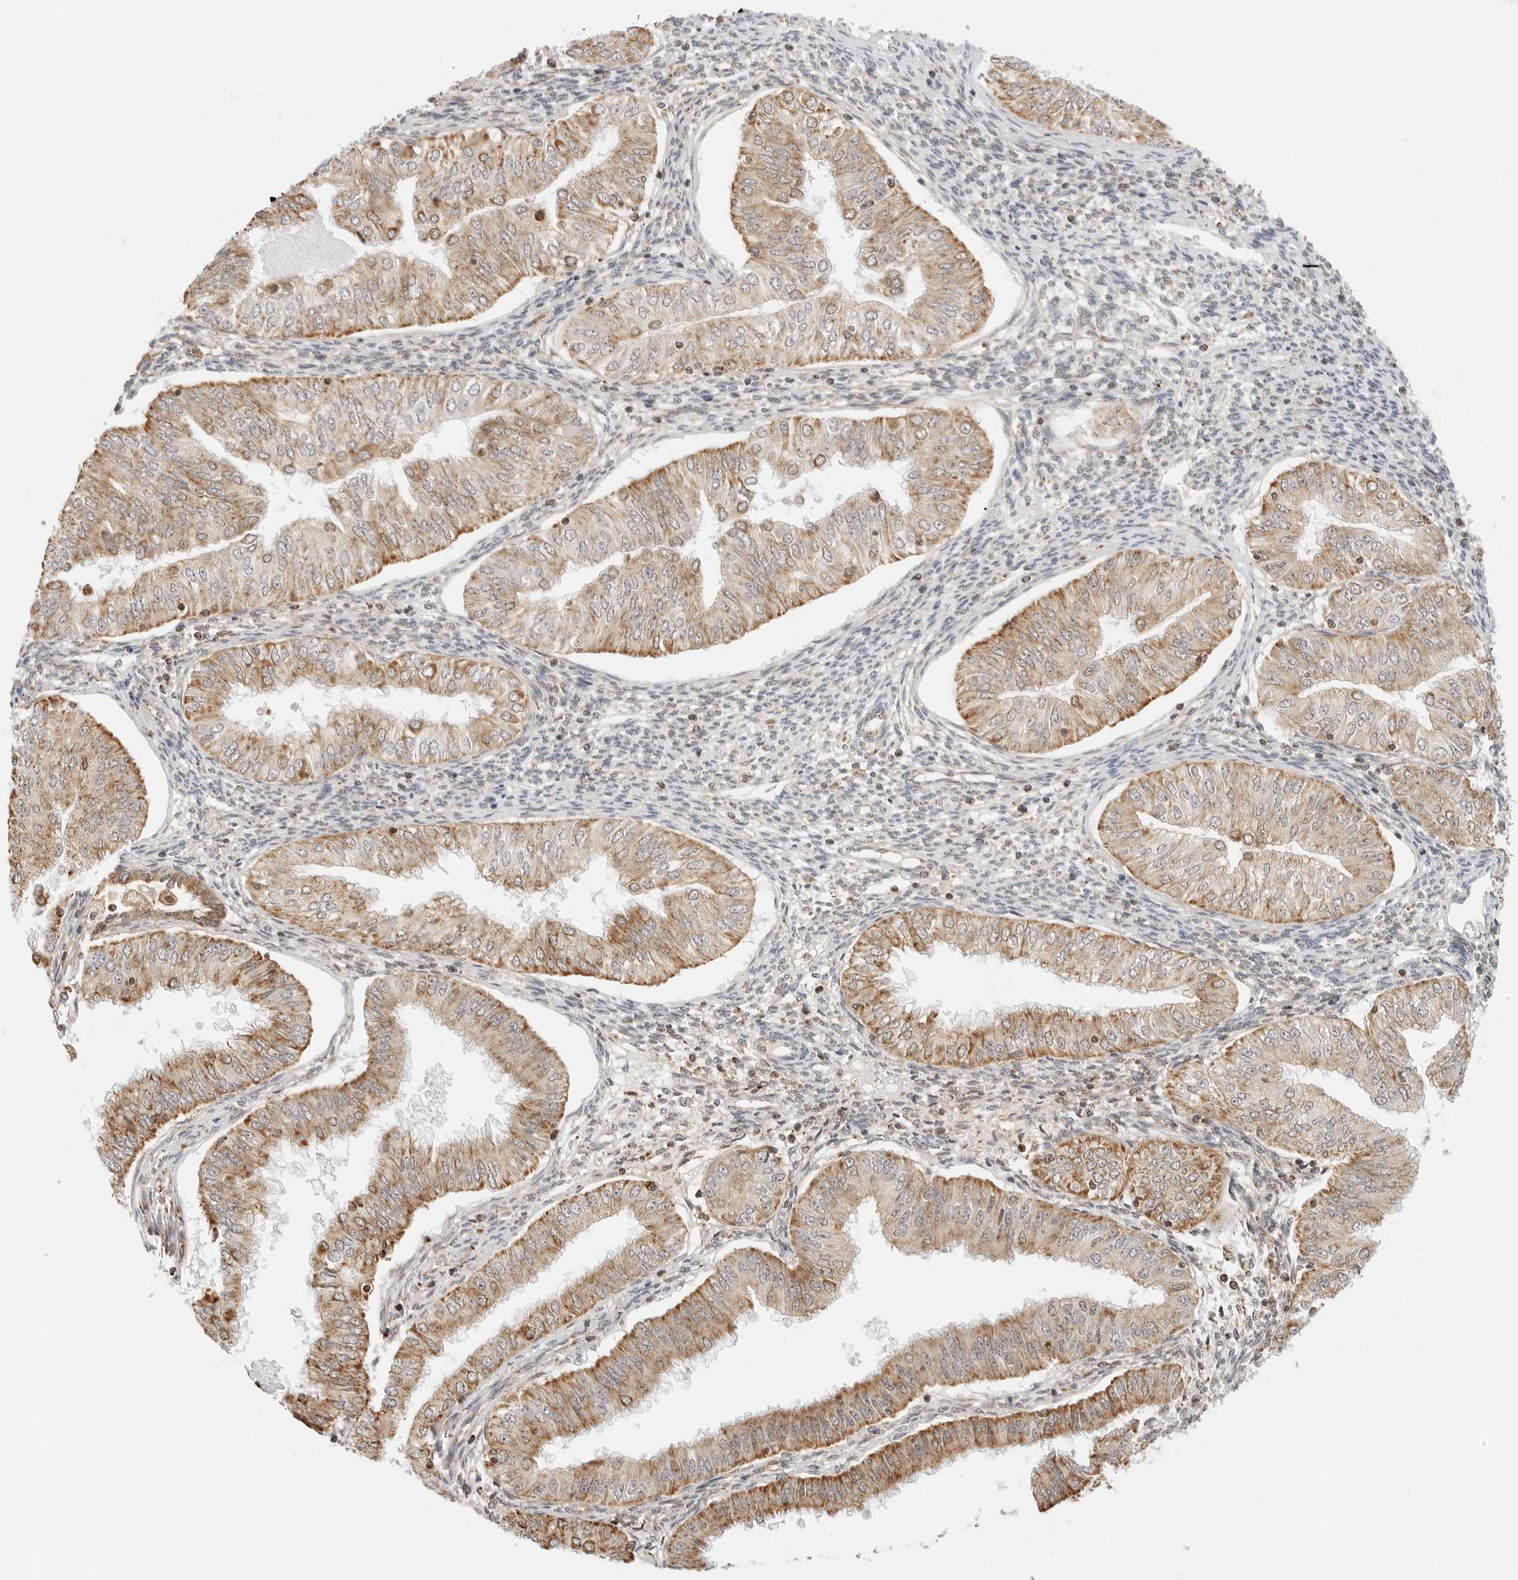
{"staining": {"intensity": "moderate", "quantity": ">75%", "location": "cytoplasmic/membranous"}, "tissue": "endometrial cancer", "cell_type": "Tumor cells", "image_type": "cancer", "snomed": [{"axis": "morphology", "description": "Normal tissue, NOS"}, {"axis": "morphology", "description": "Adenocarcinoma, NOS"}, {"axis": "topography", "description": "Endometrium"}], "caption": "Immunohistochemical staining of endometrial cancer exhibits medium levels of moderate cytoplasmic/membranous positivity in approximately >75% of tumor cells.", "gene": "ATL1", "patient": {"sex": "female", "age": 53}}